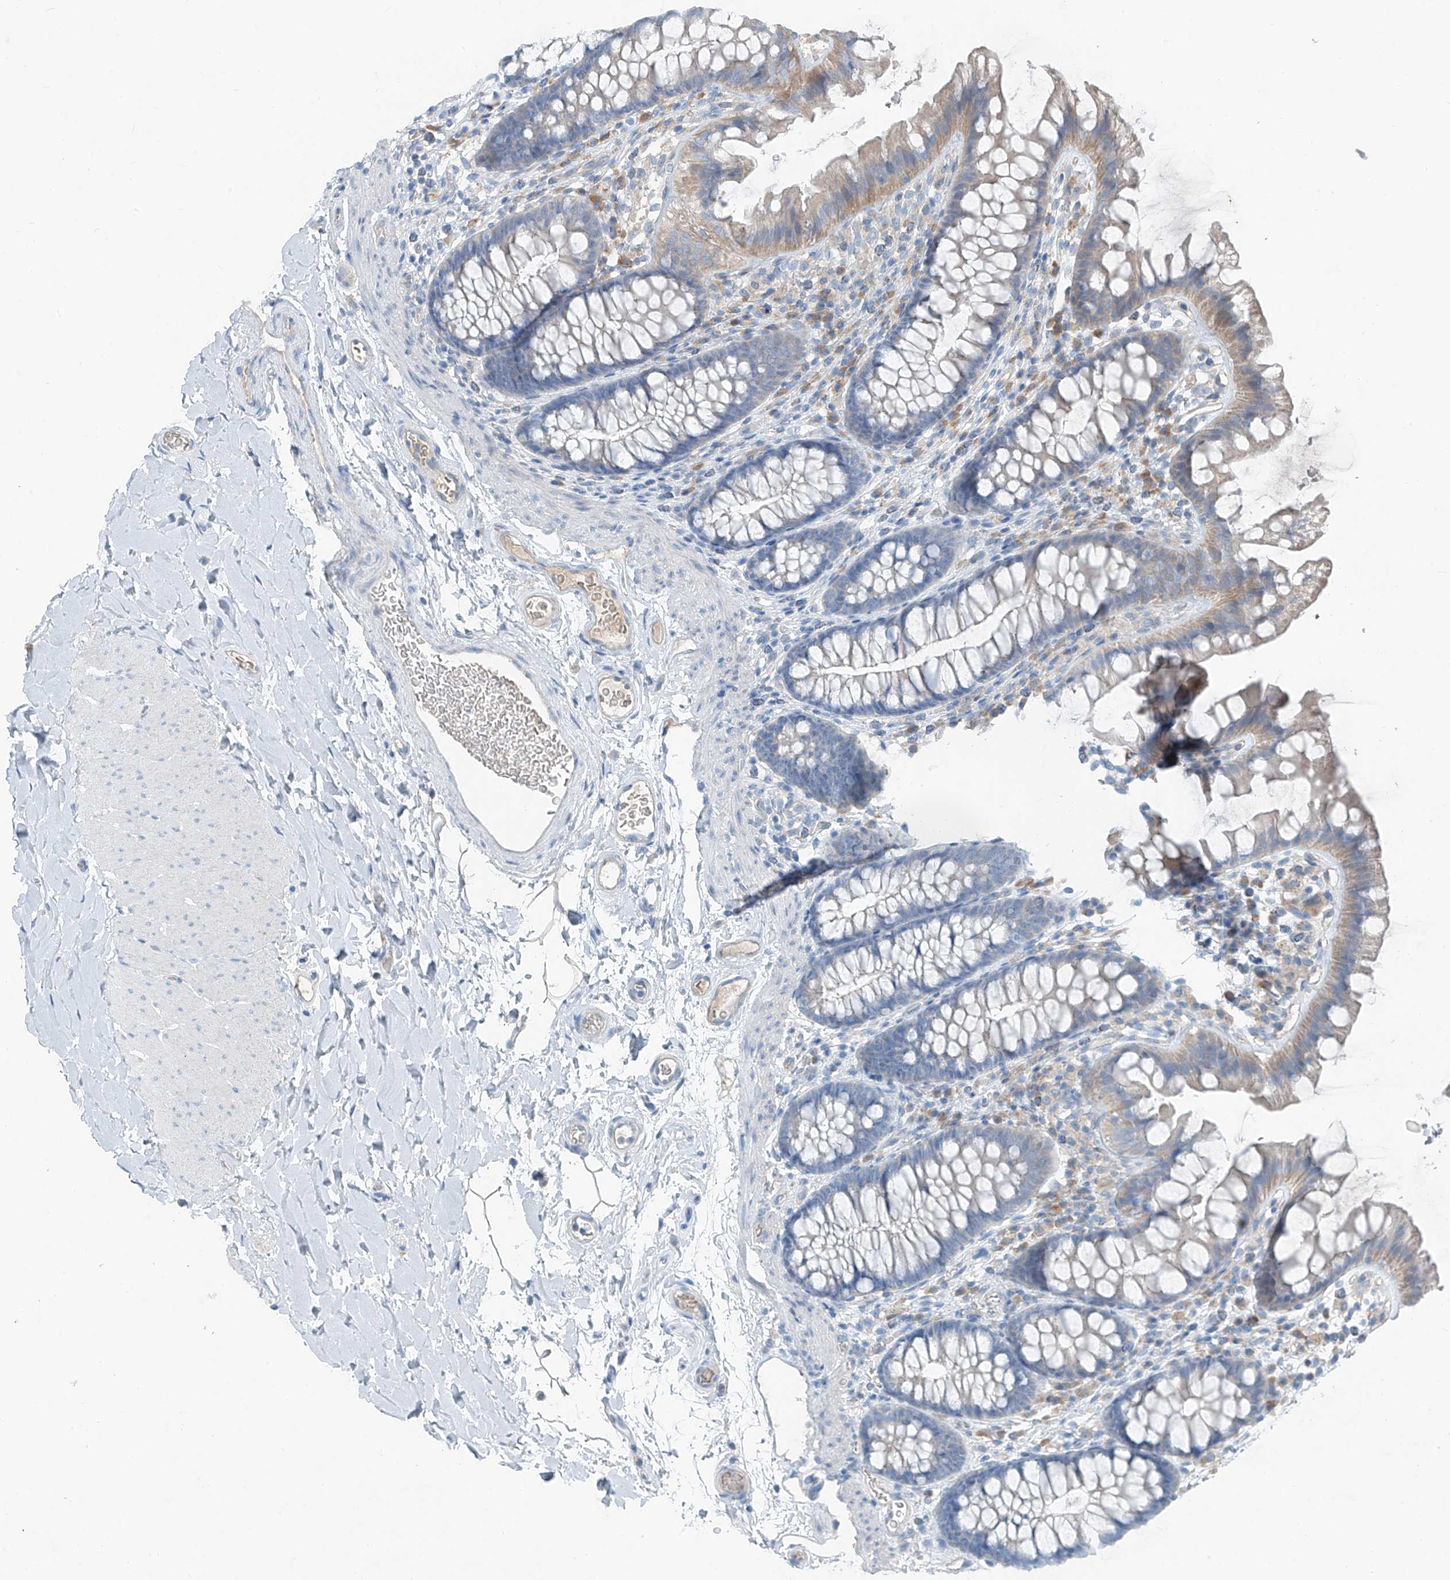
{"staining": {"intensity": "weak", "quantity": "25%-75%", "location": "cytoplasmic/membranous"}, "tissue": "colon", "cell_type": "Endothelial cells", "image_type": "normal", "snomed": [{"axis": "morphology", "description": "Normal tissue, NOS"}, {"axis": "topography", "description": "Colon"}], "caption": "Immunohistochemistry (DAB) staining of benign human colon exhibits weak cytoplasmic/membranous protein expression in about 25%-75% of endothelial cells. The staining was performed using DAB (3,3'-diaminobenzidine), with brown indicating positive protein expression. Nuclei are stained blue with hematoxylin.", "gene": "FOXRED2", "patient": {"sex": "female", "age": 62}}